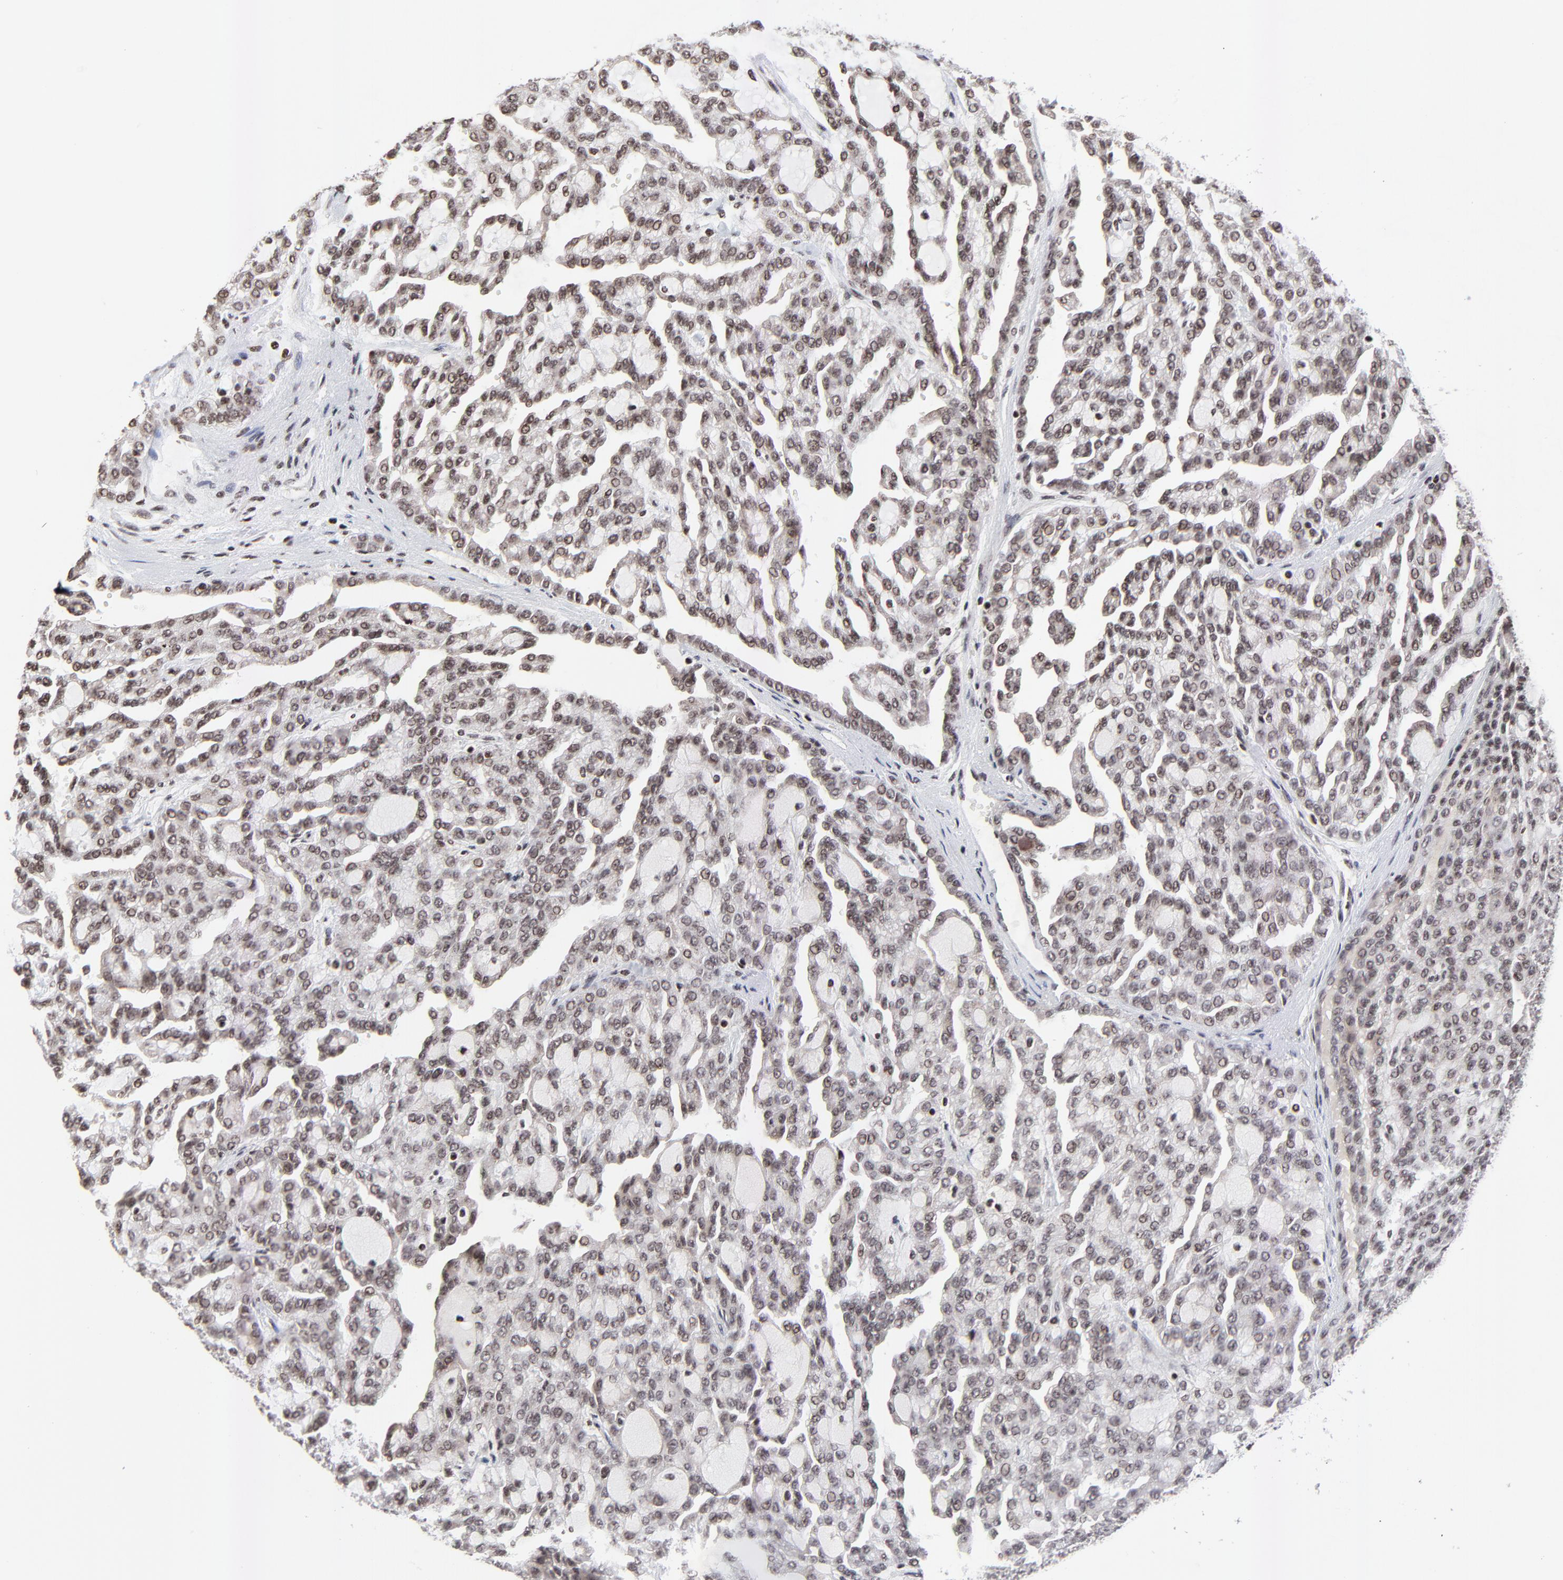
{"staining": {"intensity": "weak", "quantity": ">75%", "location": "nuclear"}, "tissue": "renal cancer", "cell_type": "Tumor cells", "image_type": "cancer", "snomed": [{"axis": "morphology", "description": "Adenocarcinoma, NOS"}, {"axis": "topography", "description": "Kidney"}], "caption": "Protein analysis of renal cancer (adenocarcinoma) tissue exhibits weak nuclear staining in approximately >75% of tumor cells.", "gene": "ZNF777", "patient": {"sex": "male", "age": 63}}